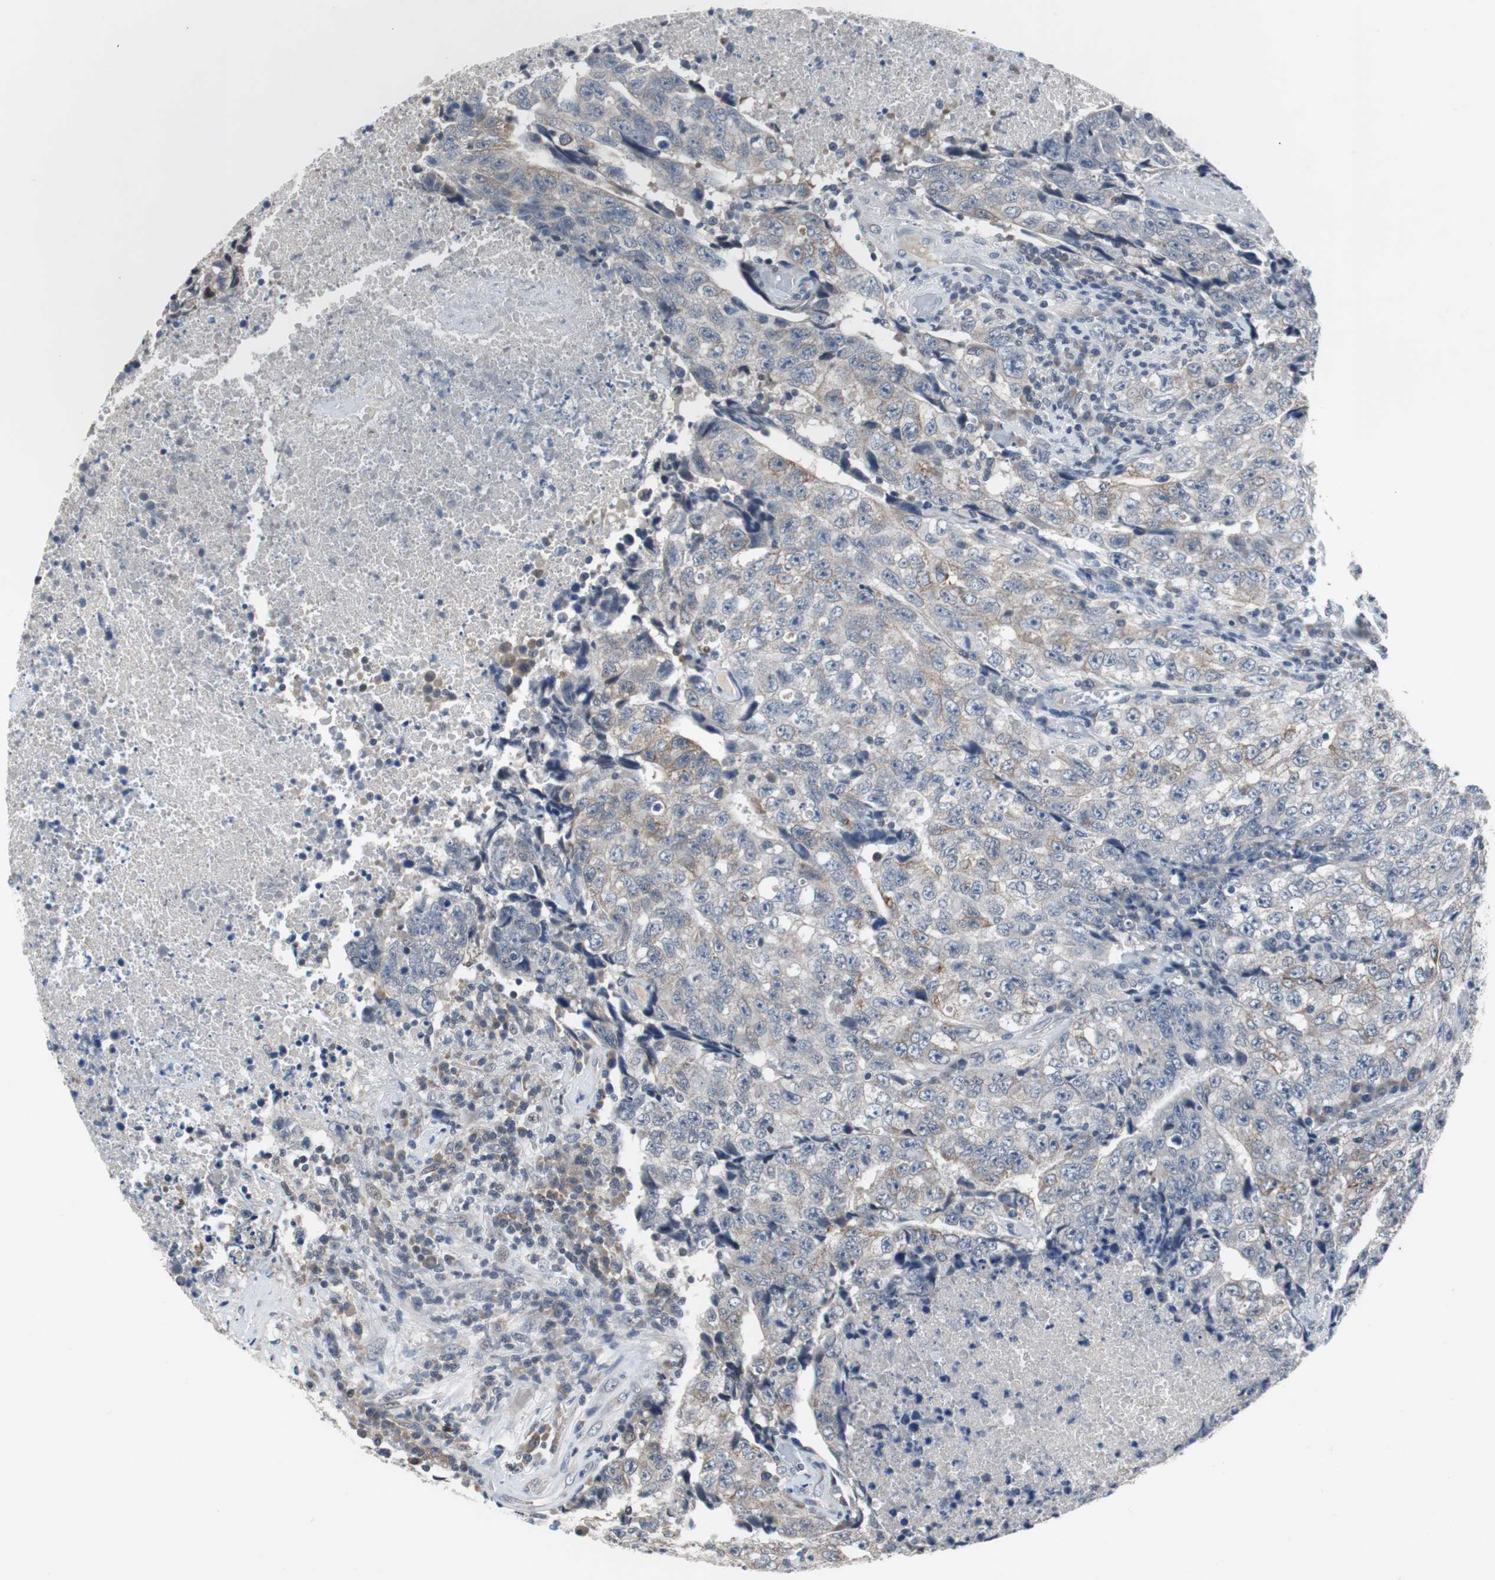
{"staining": {"intensity": "weak", "quantity": "<25%", "location": "cytoplasmic/membranous"}, "tissue": "testis cancer", "cell_type": "Tumor cells", "image_type": "cancer", "snomed": [{"axis": "morphology", "description": "Necrosis, NOS"}, {"axis": "morphology", "description": "Carcinoma, Embryonal, NOS"}, {"axis": "topography", "description": "Testis"}], "caption": "An immunohistochemistry (IHC) histopathology image of testis cancer is shown. There is no staining in tumor cells of testis cancer. (DAB (3,3'-diaminobenzidine) immunohistochemistry (IHC) with hematoxylin counter stain).", "gene": "TP63", "patient": {"sex": "male", "age": 19}}